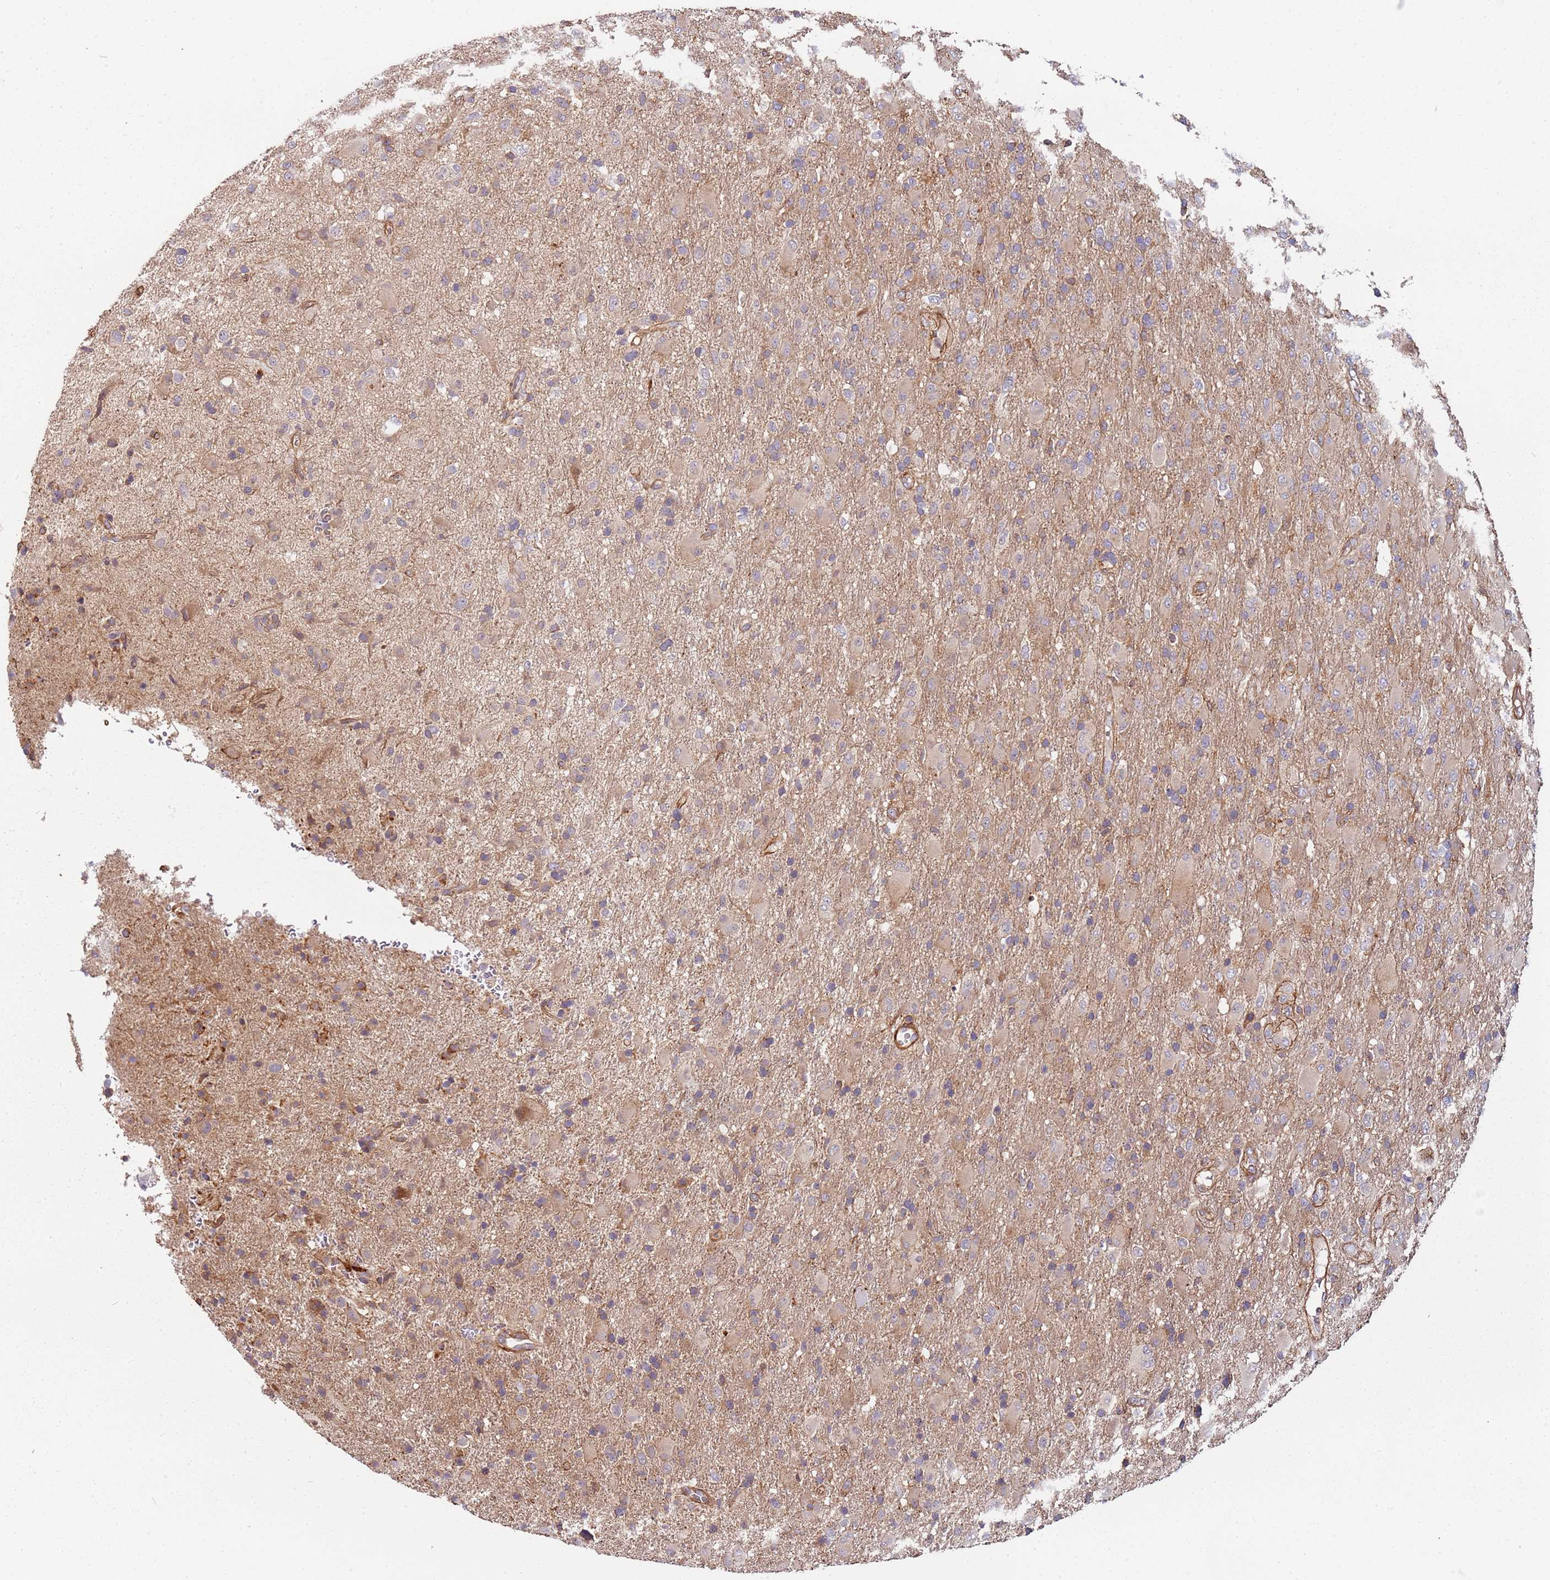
{"staining": {"intensity": "moderate", "quantity": "<25%", "location": "cytoplasmic/membranous"}, "tissue": "glioma", "cell_type": "Tumor cells", "image_type": "cancer", "snomed": [{"axis": "morphology", "description": "Glioma, malignant, Low grade"}, {"axis": "topography", "description": "Brain"}], "caption": "An immunohistochemistry (IHC) histopathology image of tumor tissue is shown. Protein staining in brown shows moderate cytoplasmic/membranous positivity in malignant low-grade glioma within tumor cells.", "gene": "CYP2U1", "patient": {"sex": "male", "age": 65}}